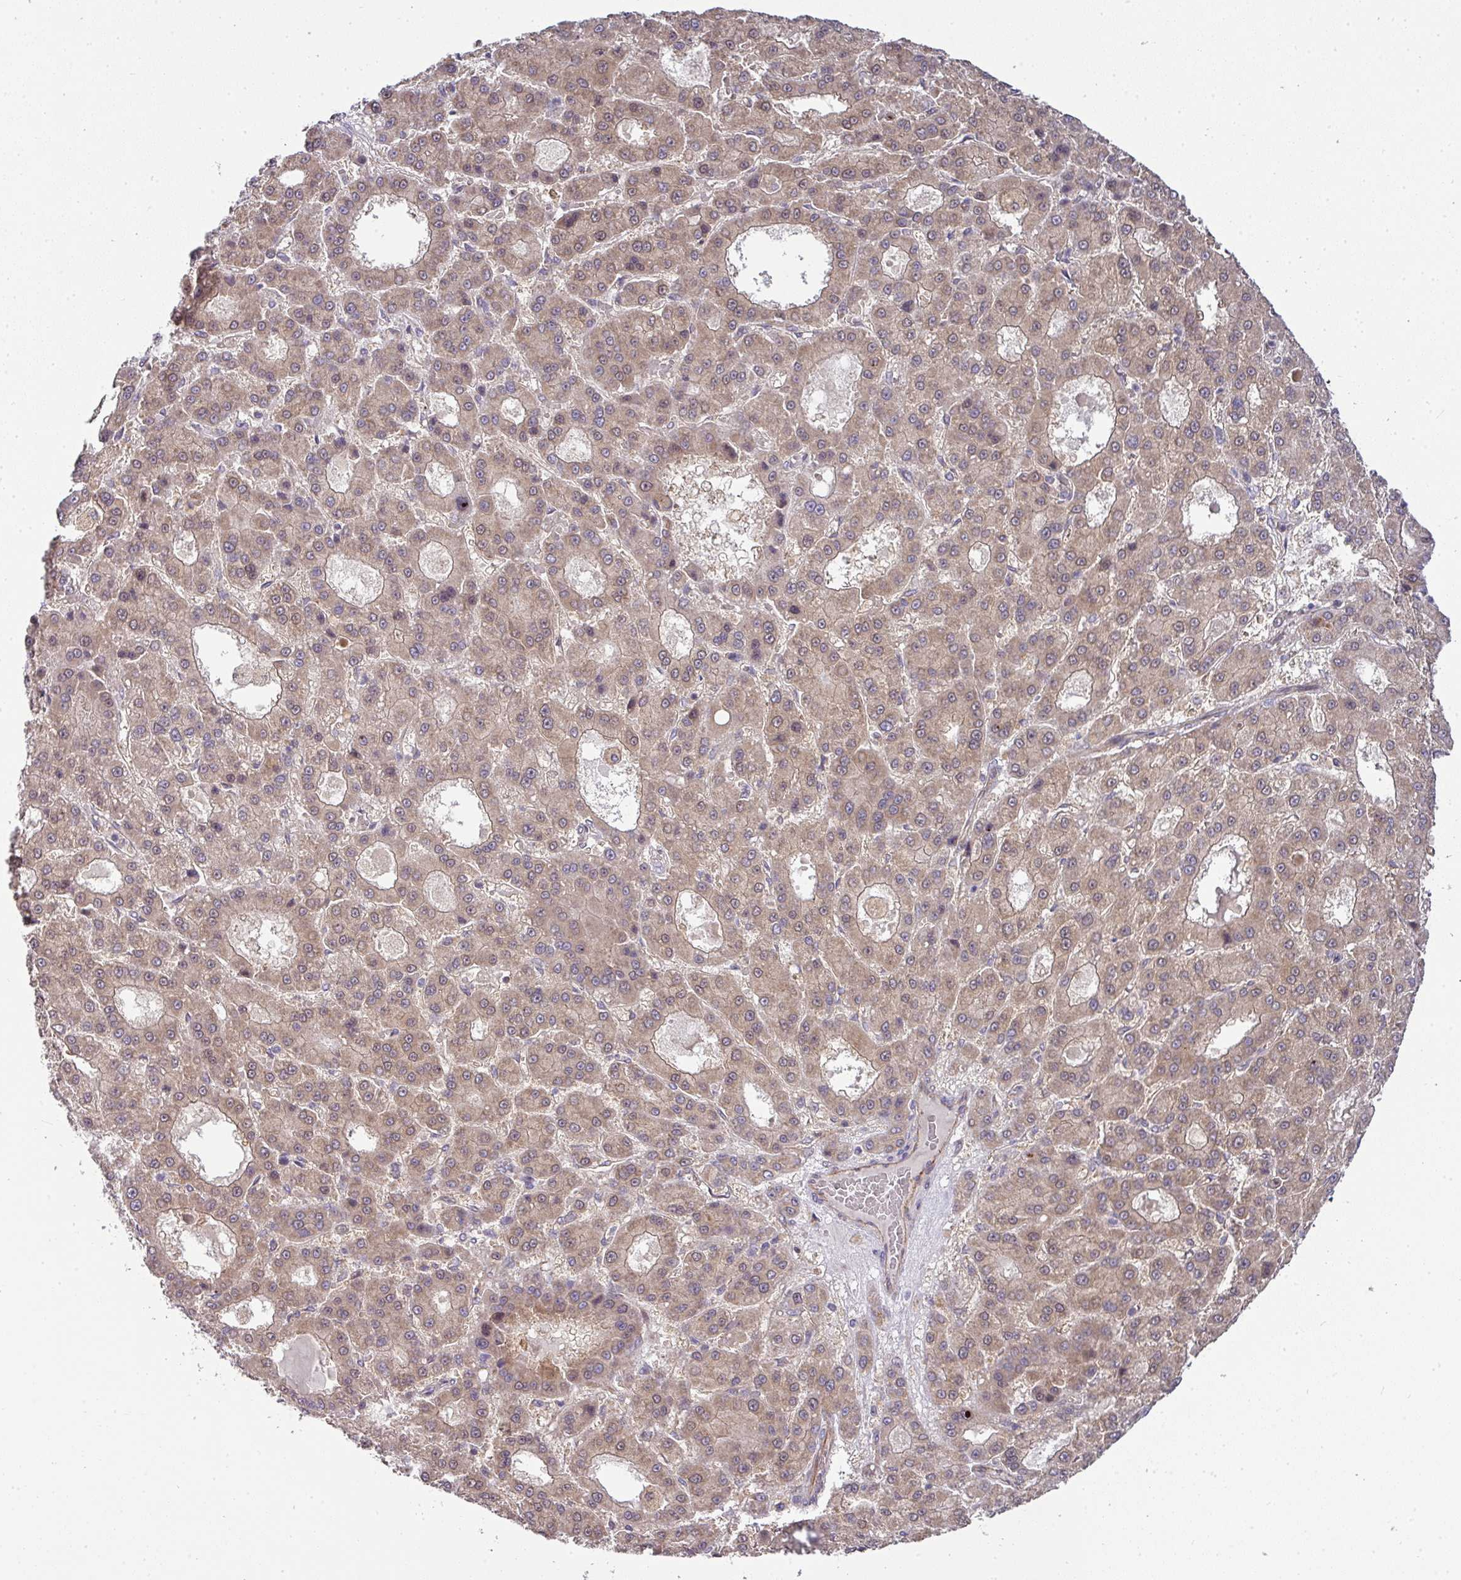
{"staining": {"intensity": "weak", "quantity": ">75%", "location": "cytoplasmic/membranous"}, "tissue": "liver cancer", "cell_type": "Tumor cells", "image_type": "cancer", "snomed": [{"axis": "morphology", "description": "Carcinoma, Hepatocellular, NOS"}, {"axis": "topography", "description": "Liver"}], "caption": "Protein positivity by immunohistochemistry demonstrates weak cytoplasmic/membranous positivity in about >75% of tumor cells in liver hepatocellular carcinoma.", "gene": "STK35", "patient": {"sex": "male", "age": 70}}